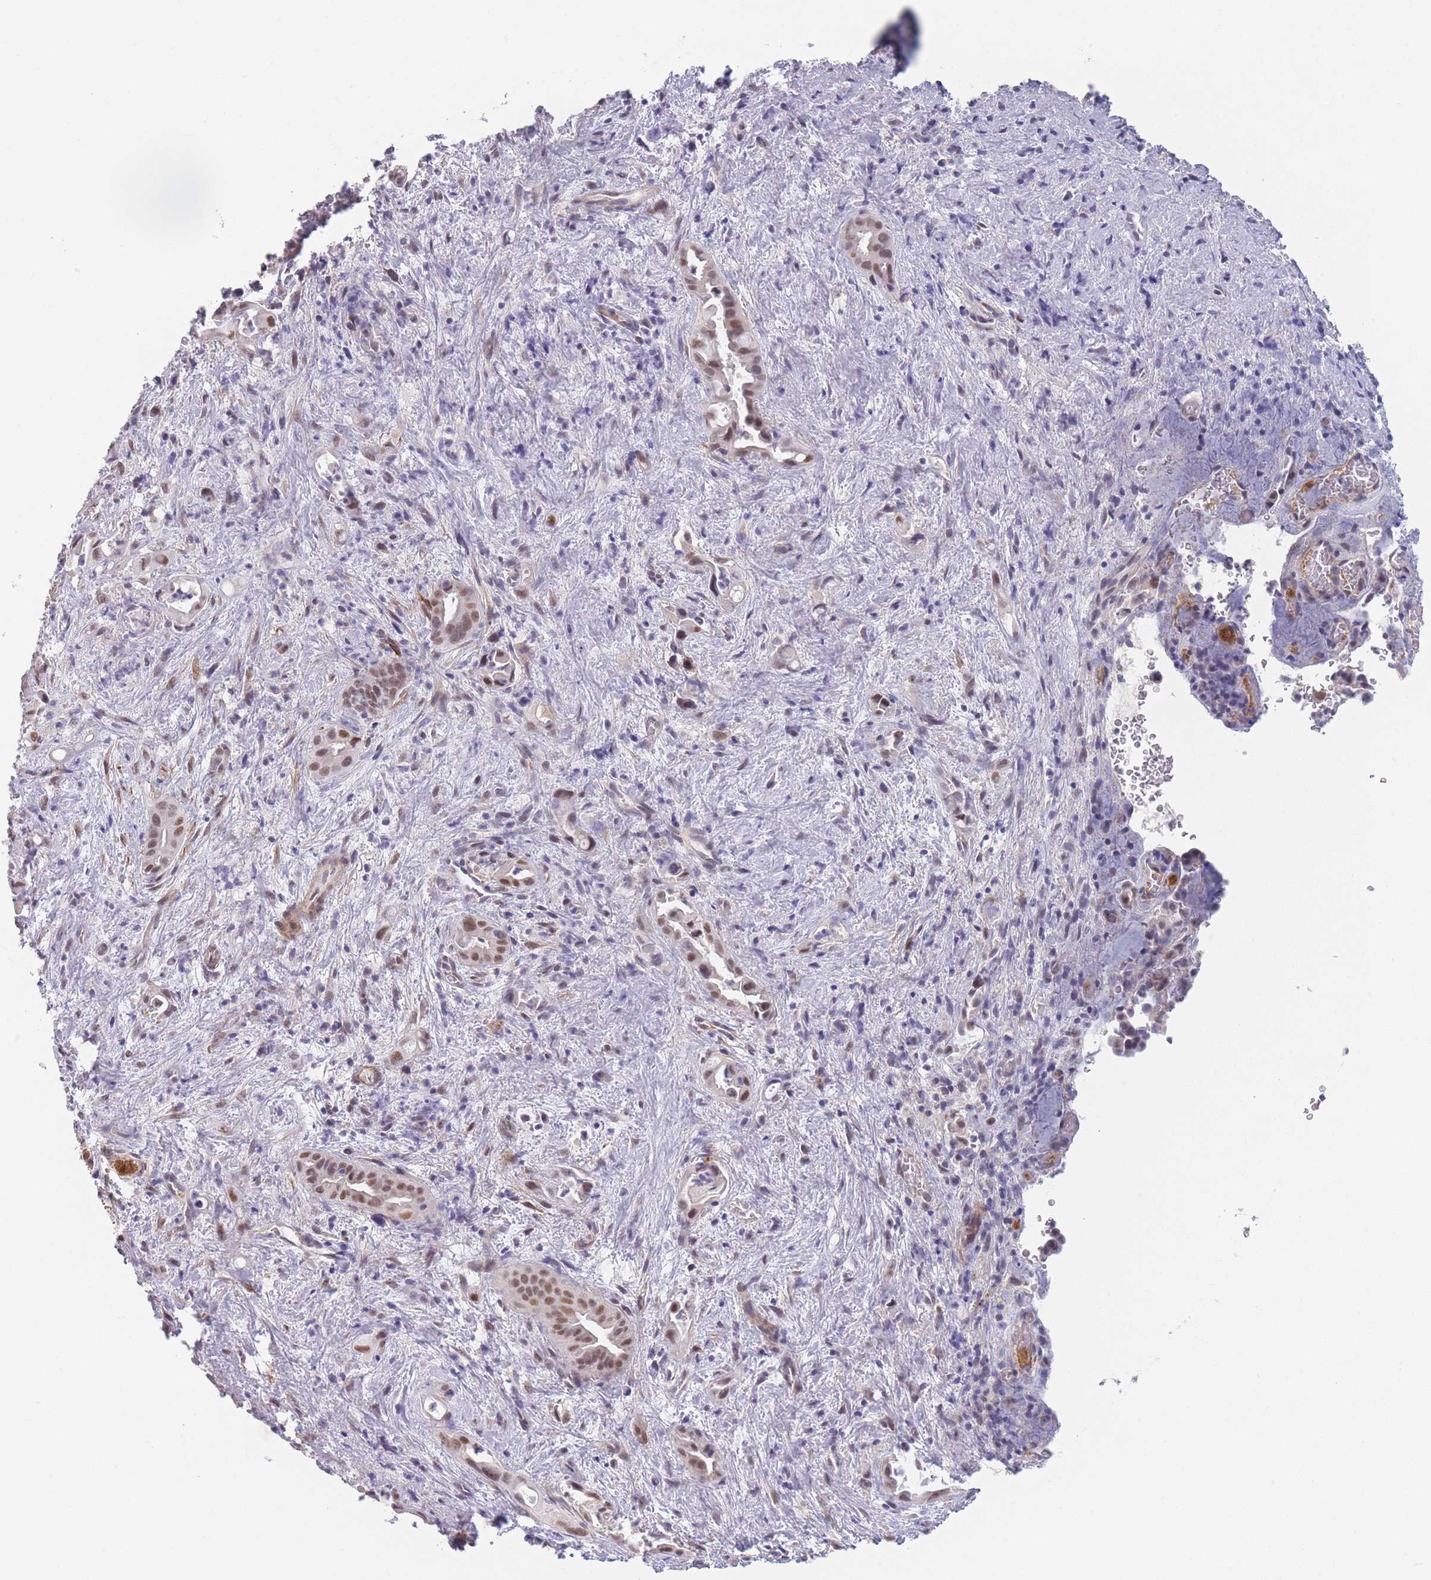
{"staining": {"intensity": "moderate", "quantity": ">75%", "location": "nuclear"}, "tissue": "liver cancer", "cell_type": "Tumor cells", "image_type": "cancer", "snomed": [{"axis": "morphology", "description": "Cholangiocarcinoma"}, {"axis": "topography", "description": "Liver"}], "caption": "This is an image of immunohistochemistry staining of liver cholangiocarcinoma, which shows moderate expression in the nuclear of tumor cells.", "gene": "SIN3B", "patient": {"sex": "female", "age": 68}}